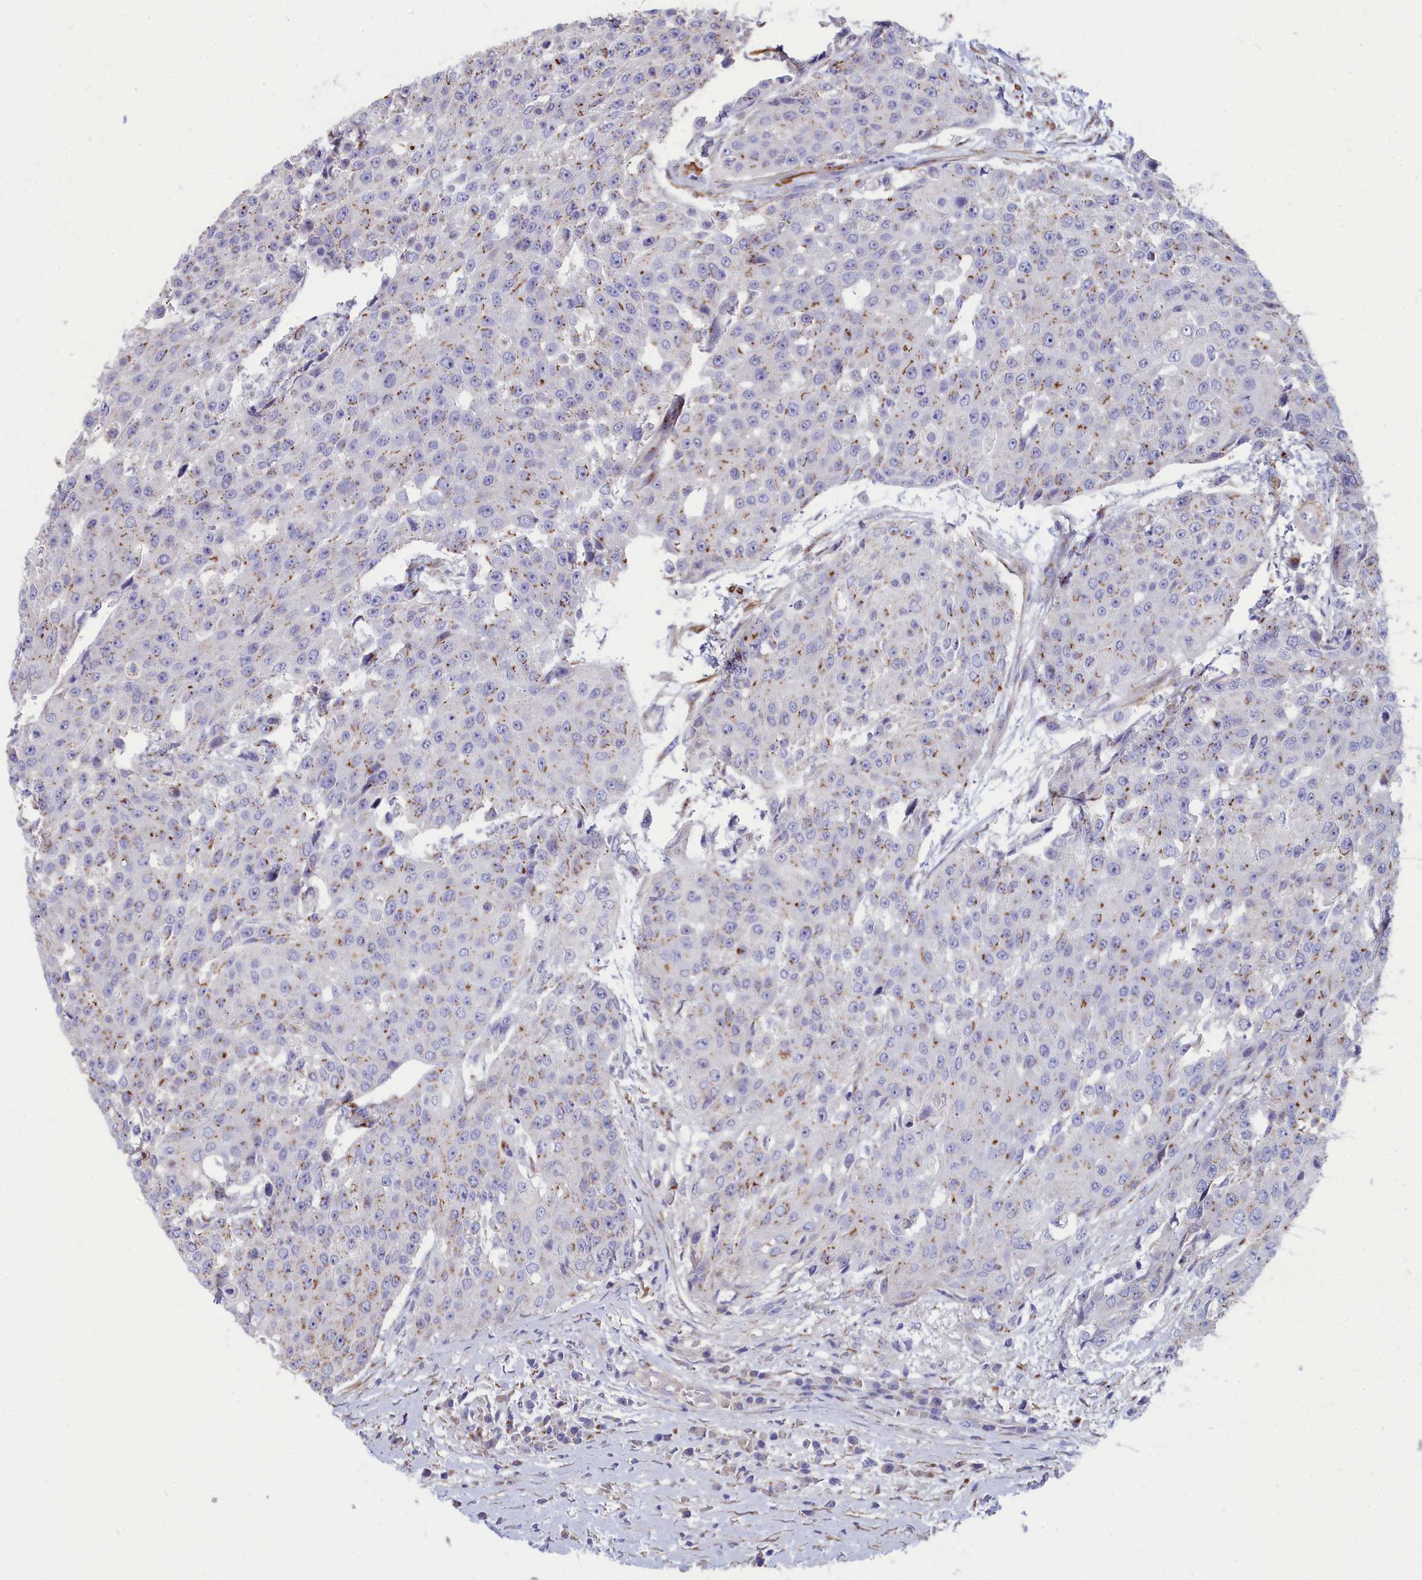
{"staining": {"intensity": "moderate", "quantity": "<25%", "location": "cytoplasmic/membranous"}, "tissue": "urothelial cancer", "cell_type": "Tumor cells", "image_type": "cancer", "snomed": [{"axis": "morphology", "description": "Urothelial carcinoma, High grade"}, {"axis": "topography", "description": "Urinary bladder"}], "caption": "This photomicrograph exhibits IHC staining of urothelial cancer, with low moderate cytoplasmic/membranous positivity in approximately <25% of tumor cells.", "gene": "TUBGCP4", "patient": {"sex": "female", "age": 63}}